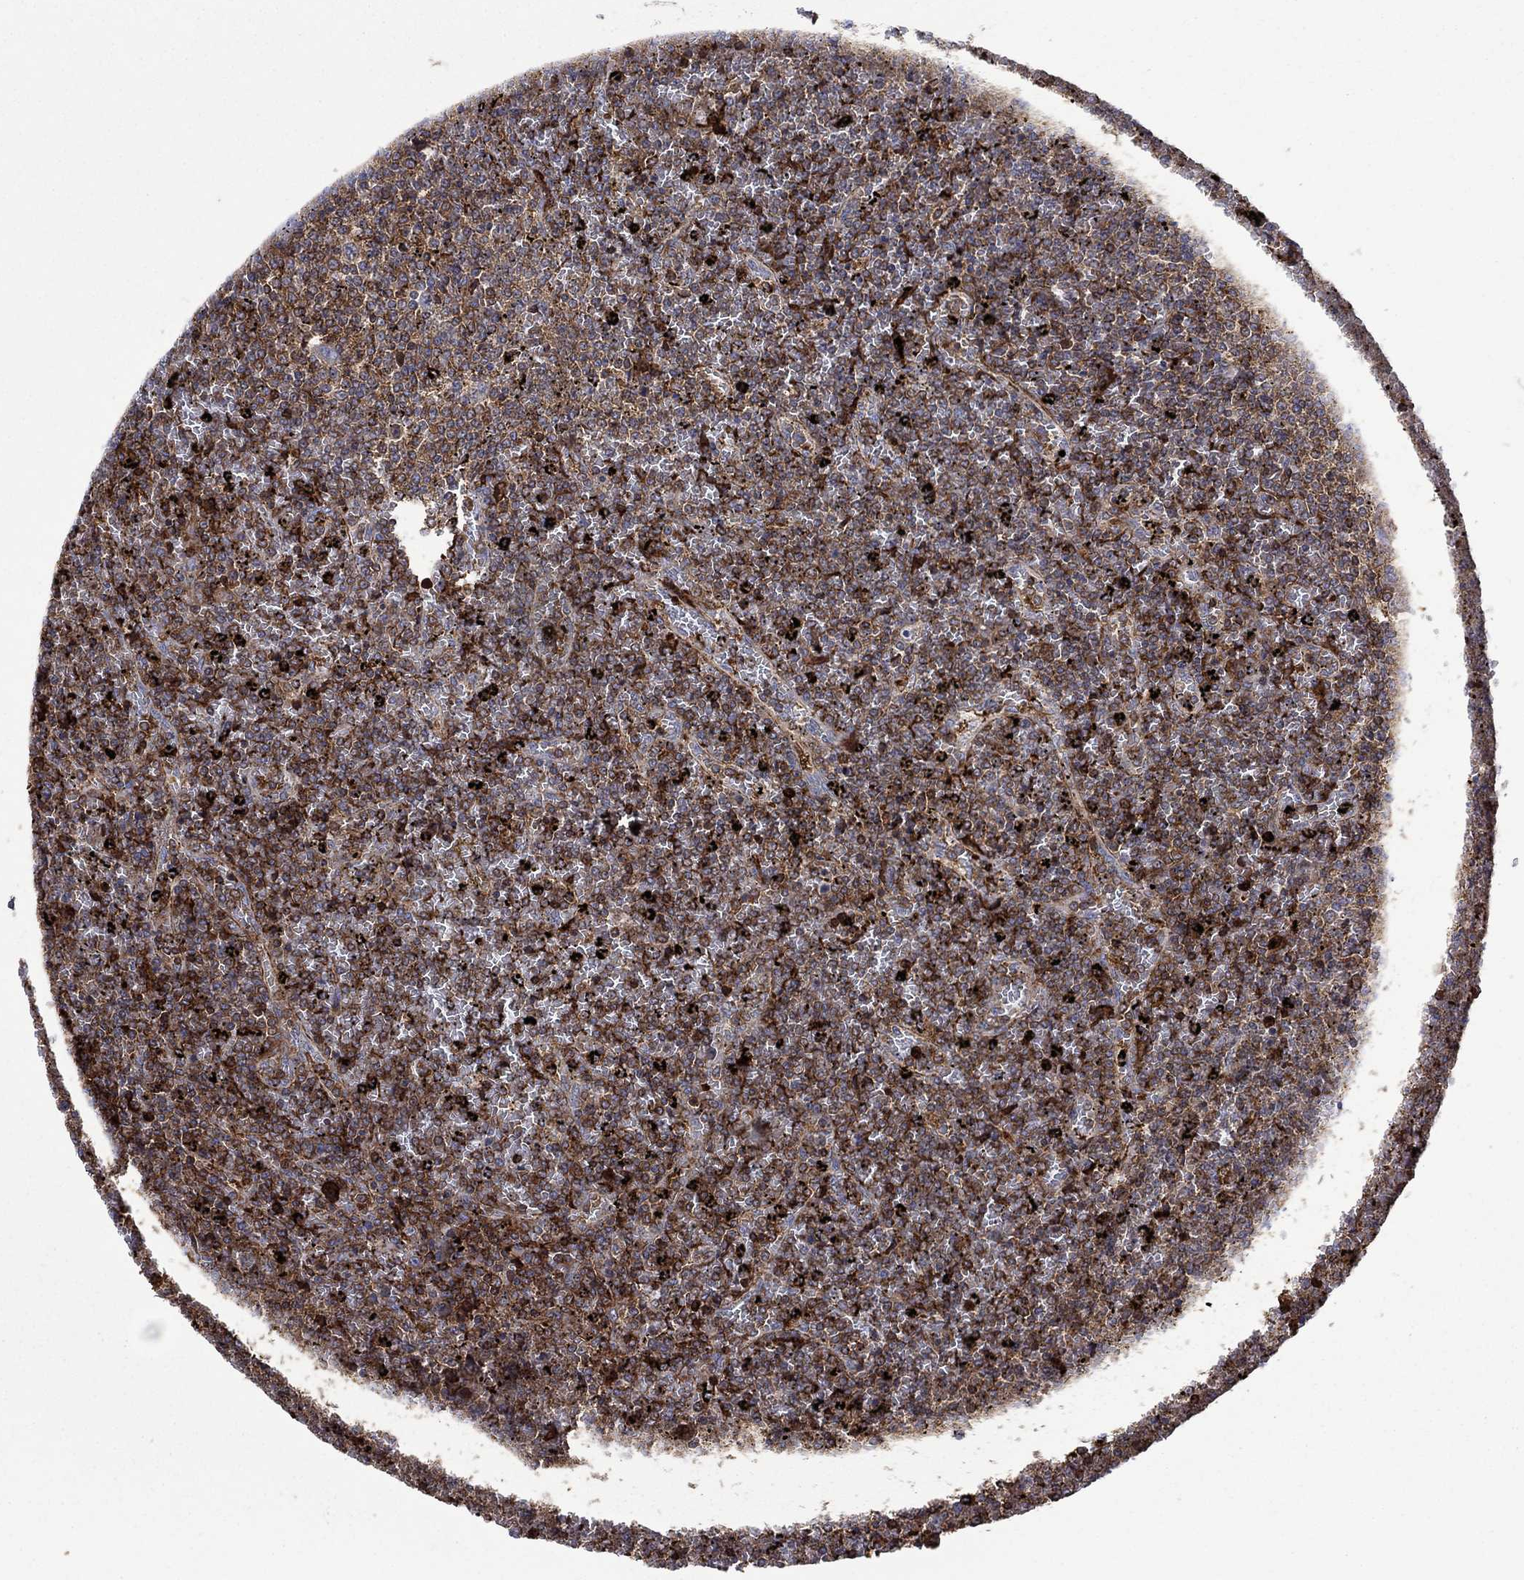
{"staining": {"intensity": "strong", "quantity": "25%-75%", "location": "cytoplasmic/membranous"}, "tissue": "lymphoma", "cell_type": "Tumor cells", "image_type": "cancer", "snomed": [{"axis": "morphology", "description": "Malignant lymphoma, non-Hodgkin's type, Low grade"}, {"axis": "topography", "description": "Spleen"}], "caption": "Immunohistochemical staining of human lymphoma shows strong cytoplasmic/membranous protein staining in approximately 25%-75% of tumor cells. (Brightfield microscopy of DAB IHC at high magnification).", "gene": "PAG1", "patient": {"sex": "female", "age": 77}}